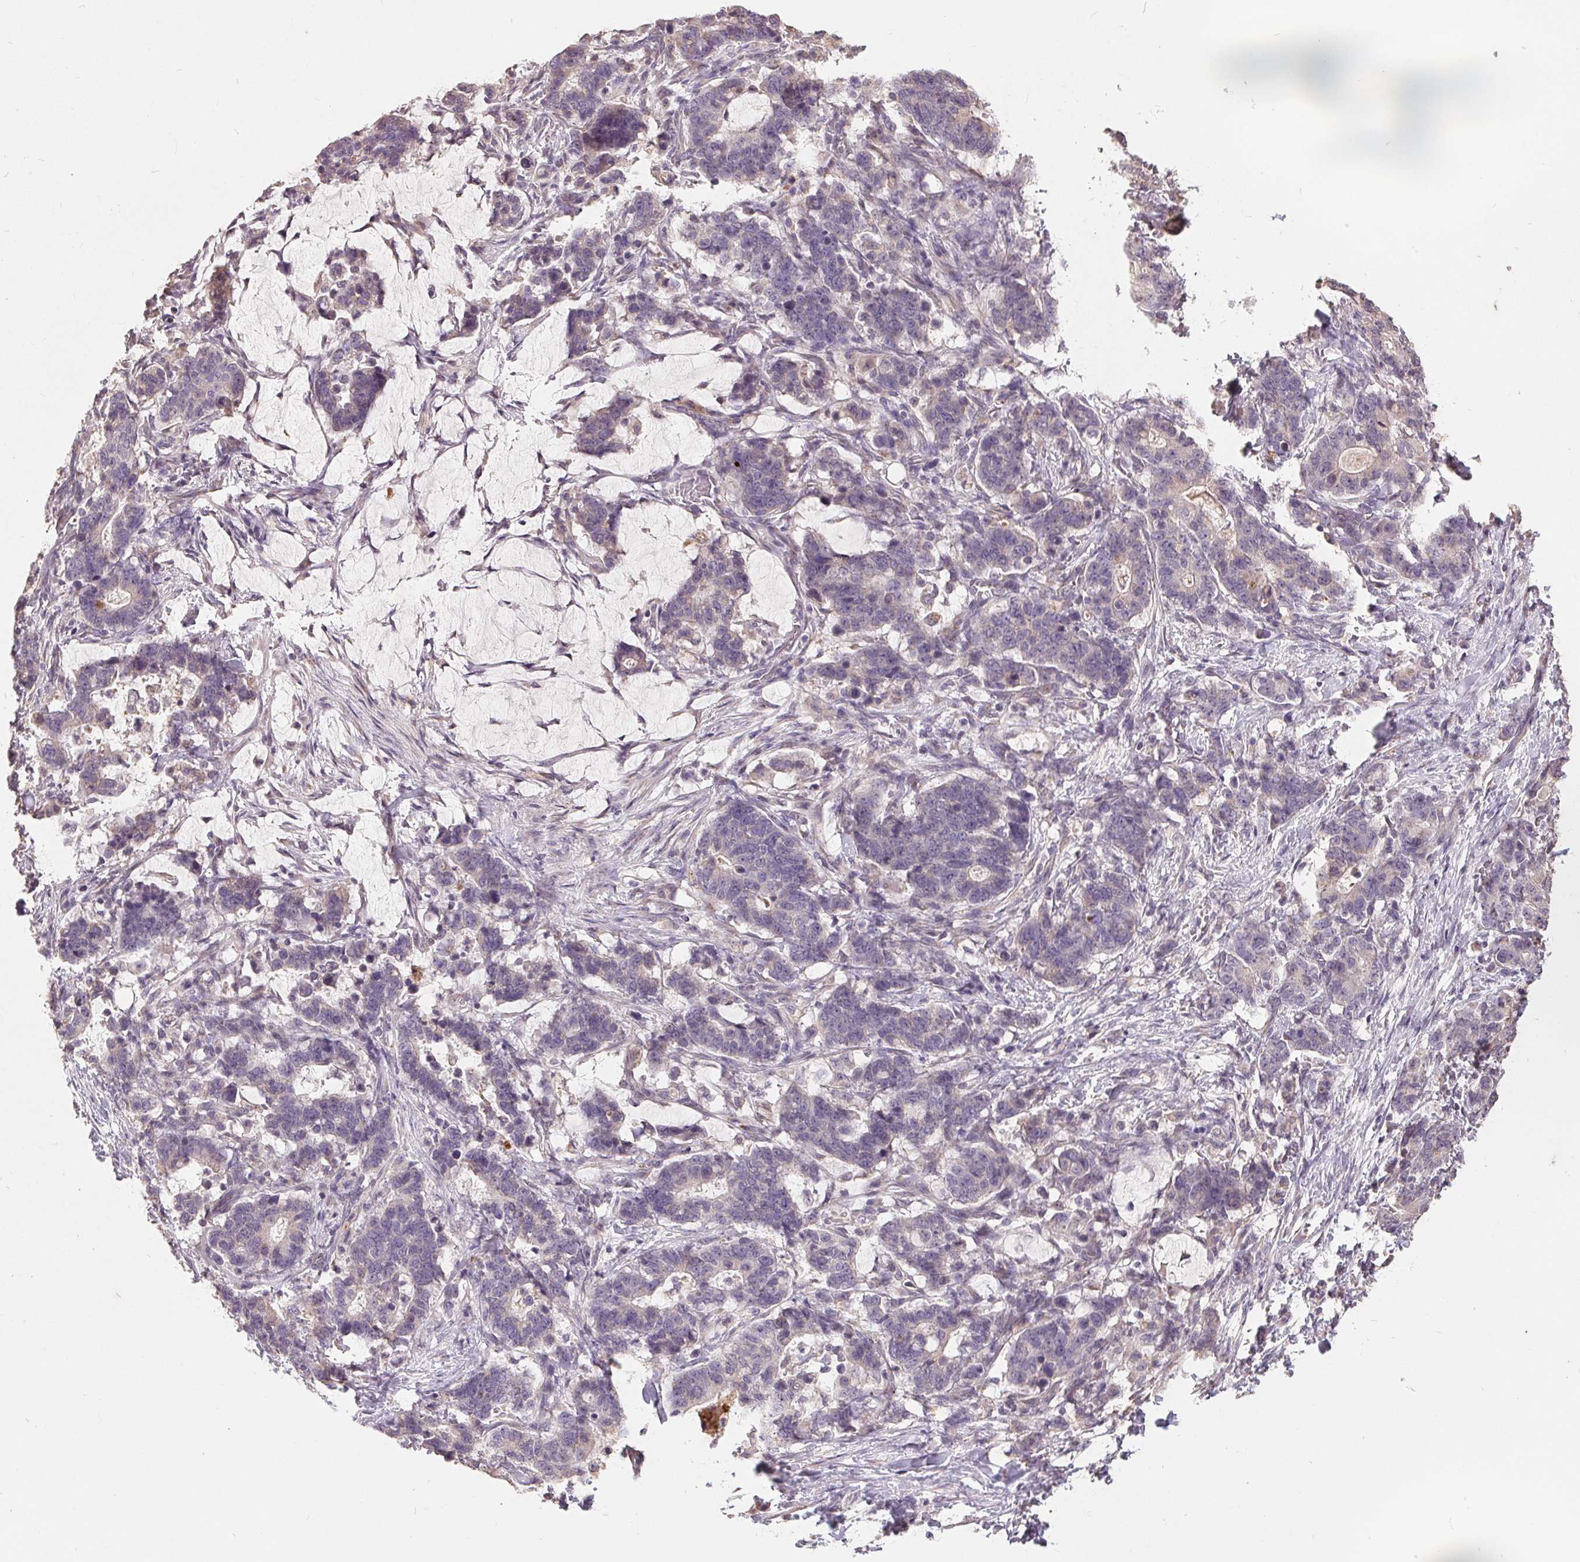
{"staining": {"intensity": "negative", "quantity": "none", "location": "none"}, "tissue": "stomach cancer", "cell_type": "Tumor cells", "image_type": "cancer", "snomed": [{"axis": "morphology", "description": "Normal tissue, NOS"}, {"axis": "morphology", "description": "Adenocarcinoma, NOS"}, {"axis": "topography", "description": "Stomach"}], "caption": "A photomicrograph of stomach adenocarcinoma stained for a protein reveals no brown staining in tumor cells.", "gene": "CDIPT", "patient": {"sex": "female", "age": 64}}